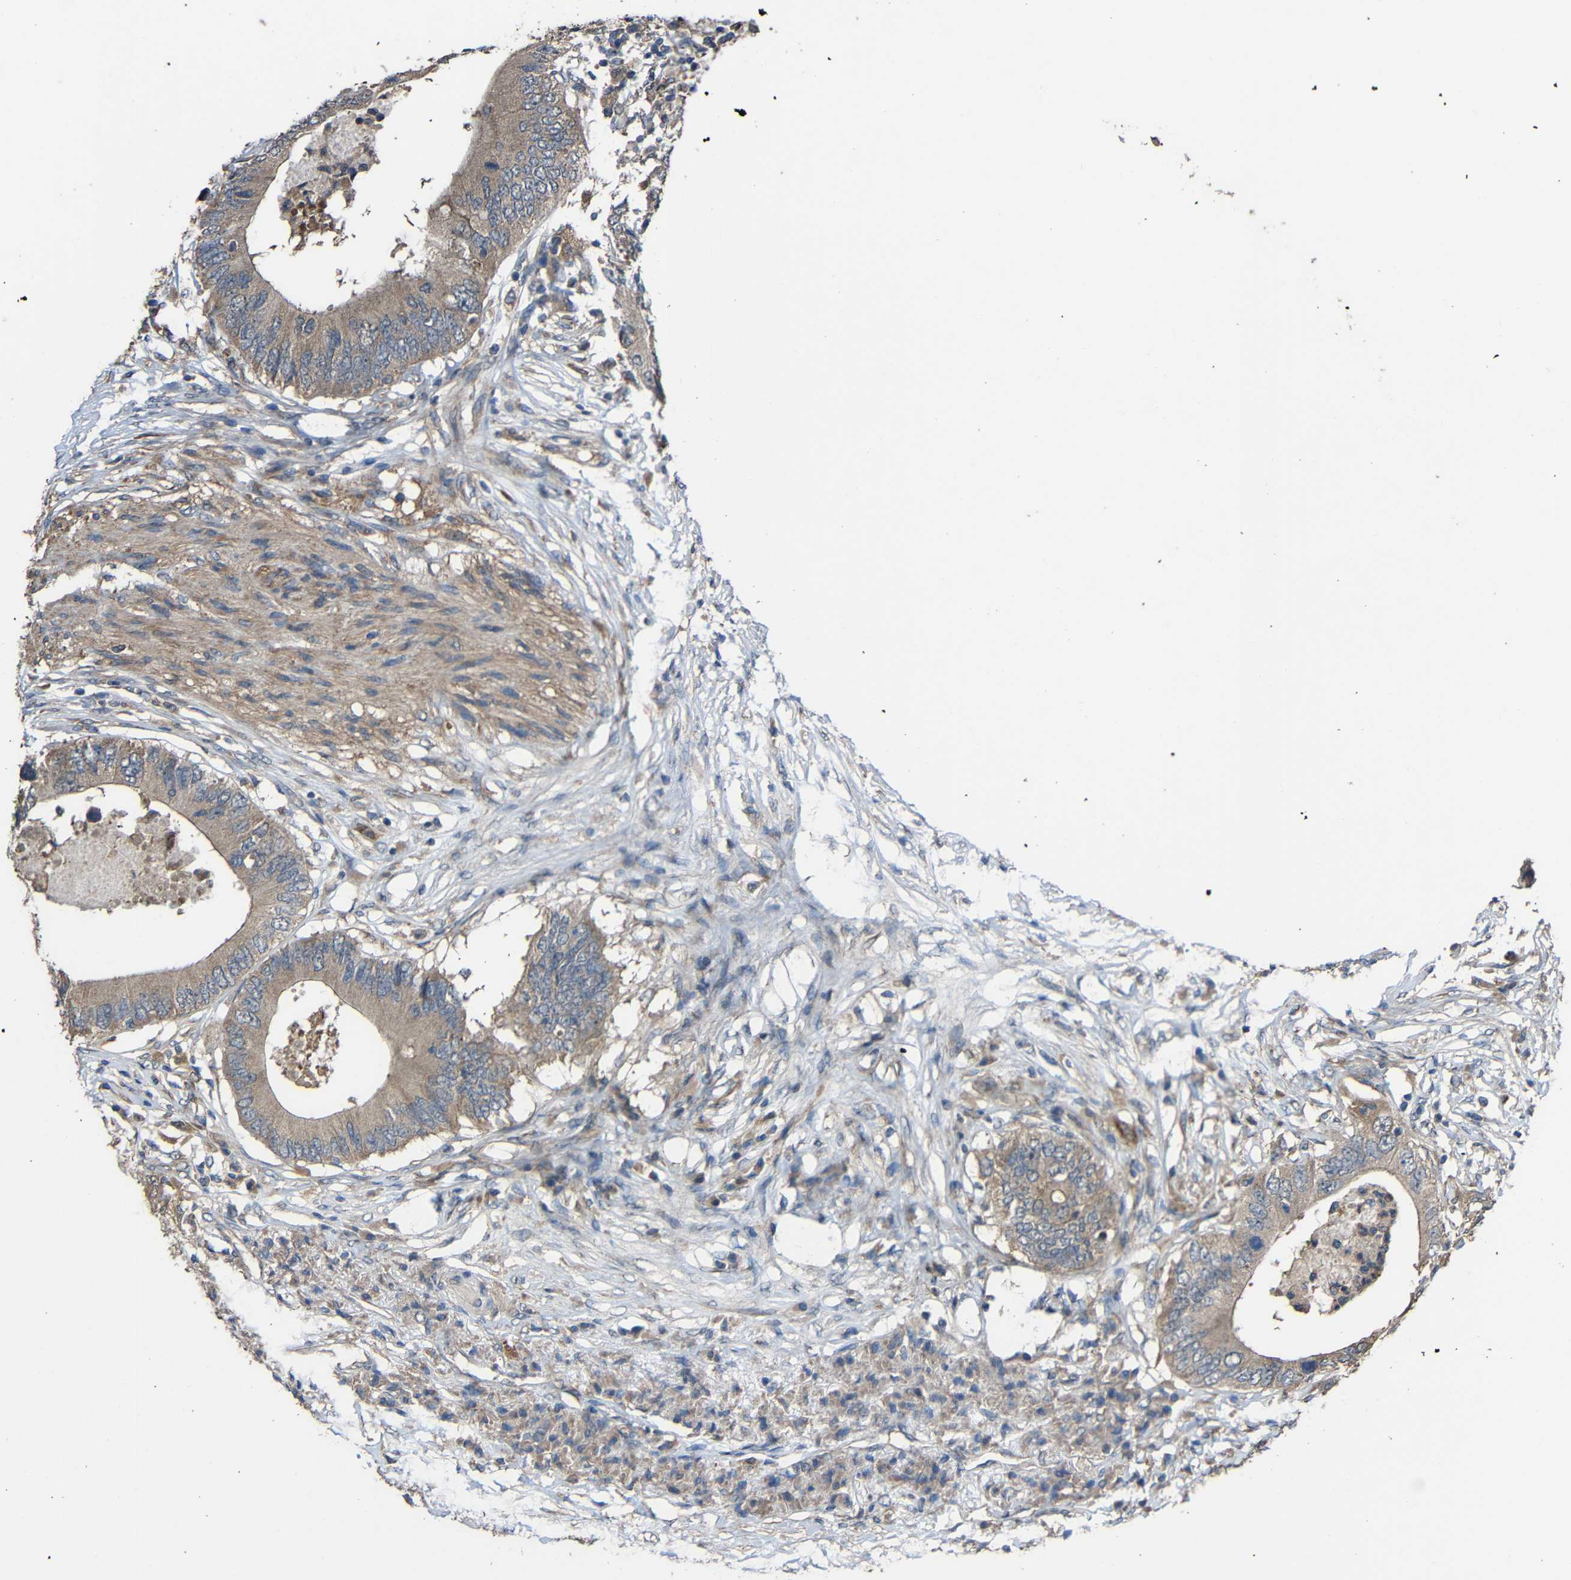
{"staining": {"intensity": "weak", "quantity": ">75%", "location": "cytoplasmic/membranous"}, "tissue": "colorectal cancer", "cell_type": "Tumor cells", "image_type": "cancer", "snomed": [{"axis": "morphology", "description": "Adenocarcinoma, NOS"}, {"axis": "topography", "description": "Colon"}], "caption": "Immunohistochemistry (IHC) staining of colorectal adenocarcinoma, which exhibits low levels of weak cytoplasmic/membranous staining in approximately >75% of tumor cells indicating weak cytoplasmic/membranous protein expression. The staining was performed using DAB (brown) for protein detection and nuclei were counterstained in hematoxylin (blue).", "gene": "CHST9", "patient": {"sex": "male", "age": 71}}